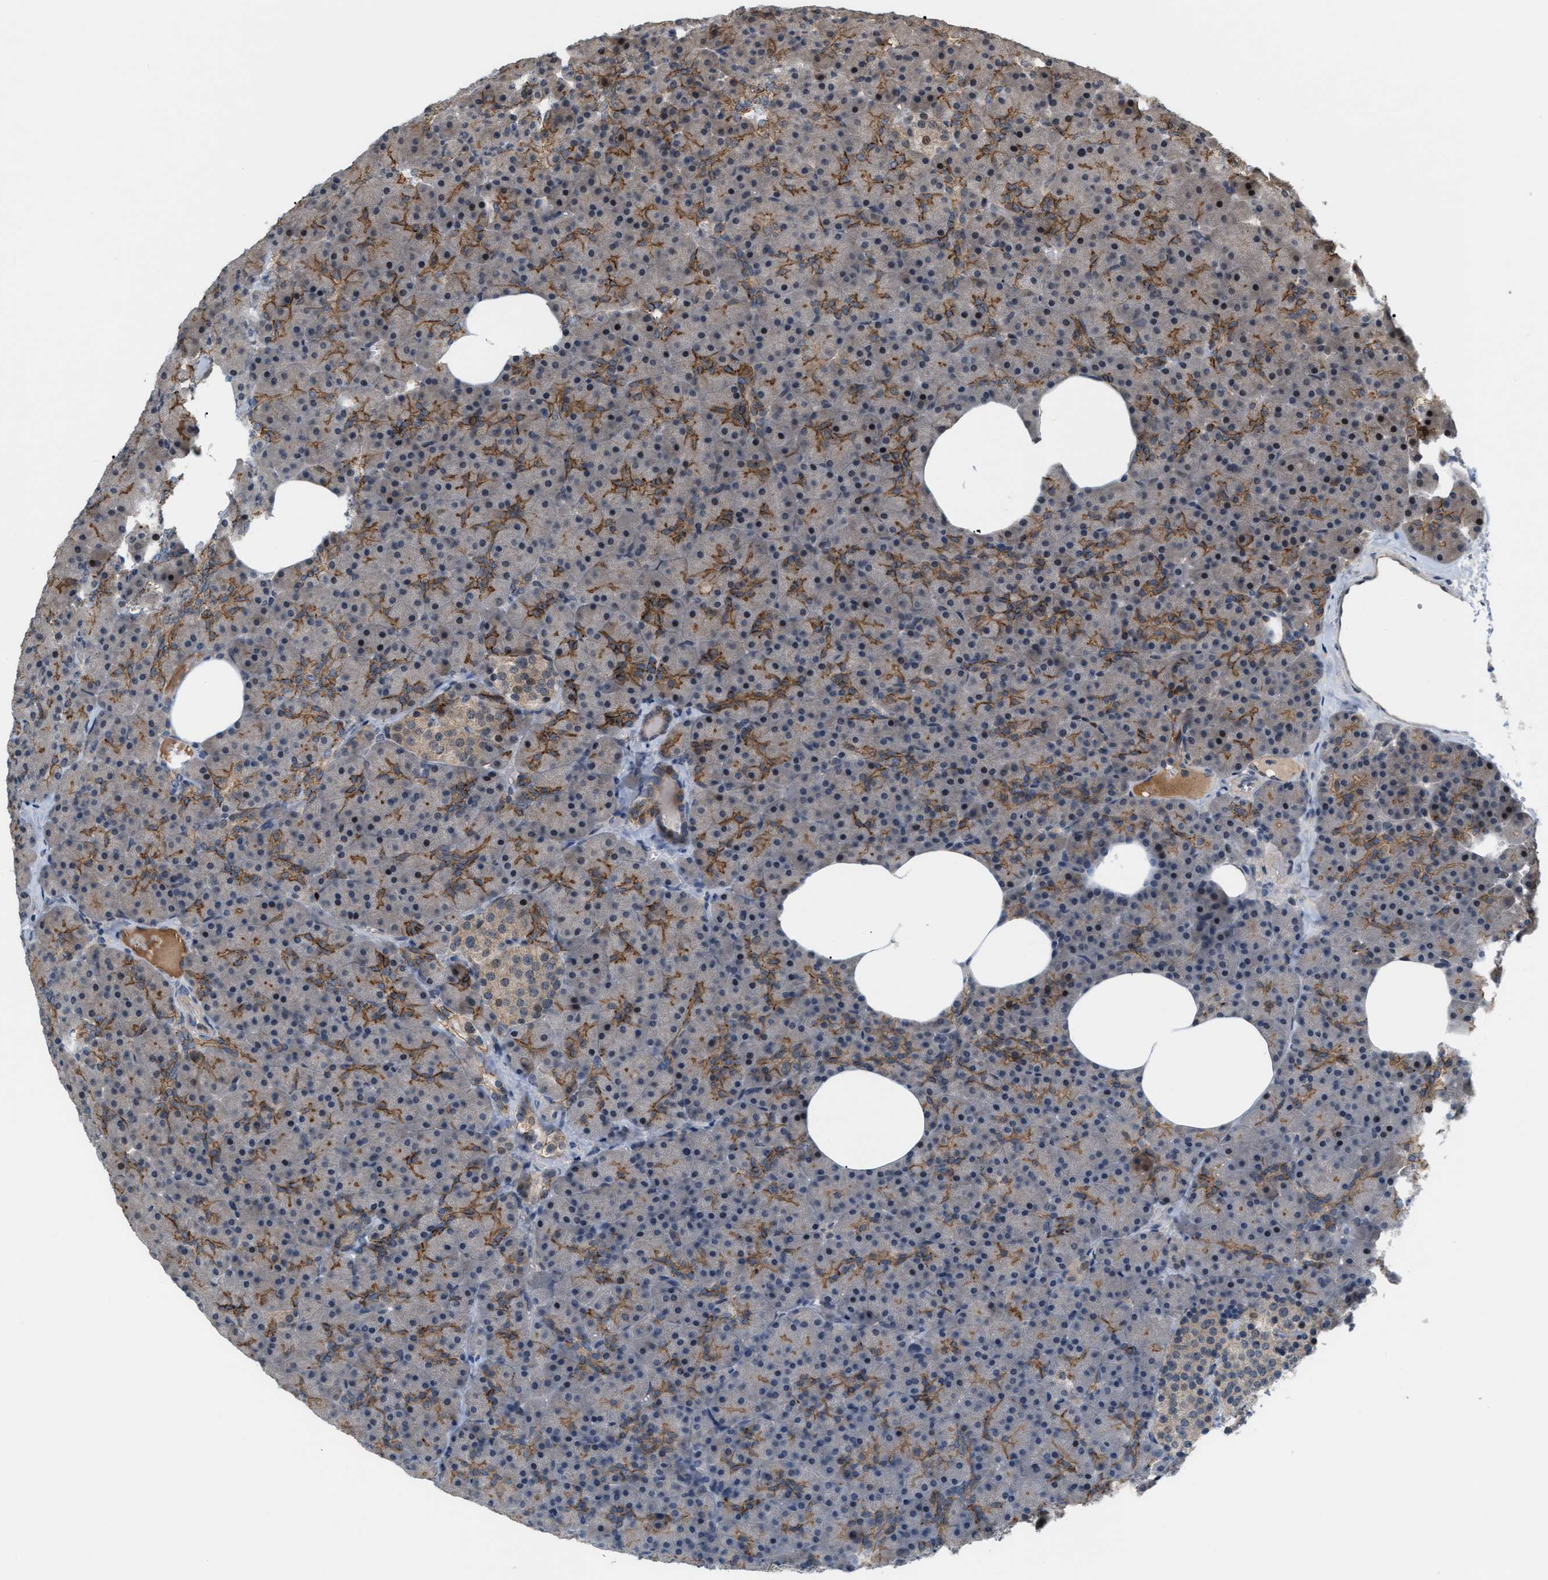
{"staining": {"intensity": "moderate", "quantity": "25%-75%", "location": "cytoplasmic/membranous"}, "tissue": "pancreas", "cell_type": "Exocrine glandular cells", "image_type": "normal", "snomed": [{"axis": "morphology", "description": "Normal tissue, NOS"}, {"axis": "morphology", "description": "Carcinoid, malignant, NOS"}, {"axis": "topography", "description": "Pancreas"}], "caption": "DAB immunohistochemical staining of normal human pancreas exhibits moderate cytoplasmic/membranous protein positivity in about 25%-75% of exocrine glandular cells.", "gene": "RFFL", "patient": {"sex": "female", "age": 35}}